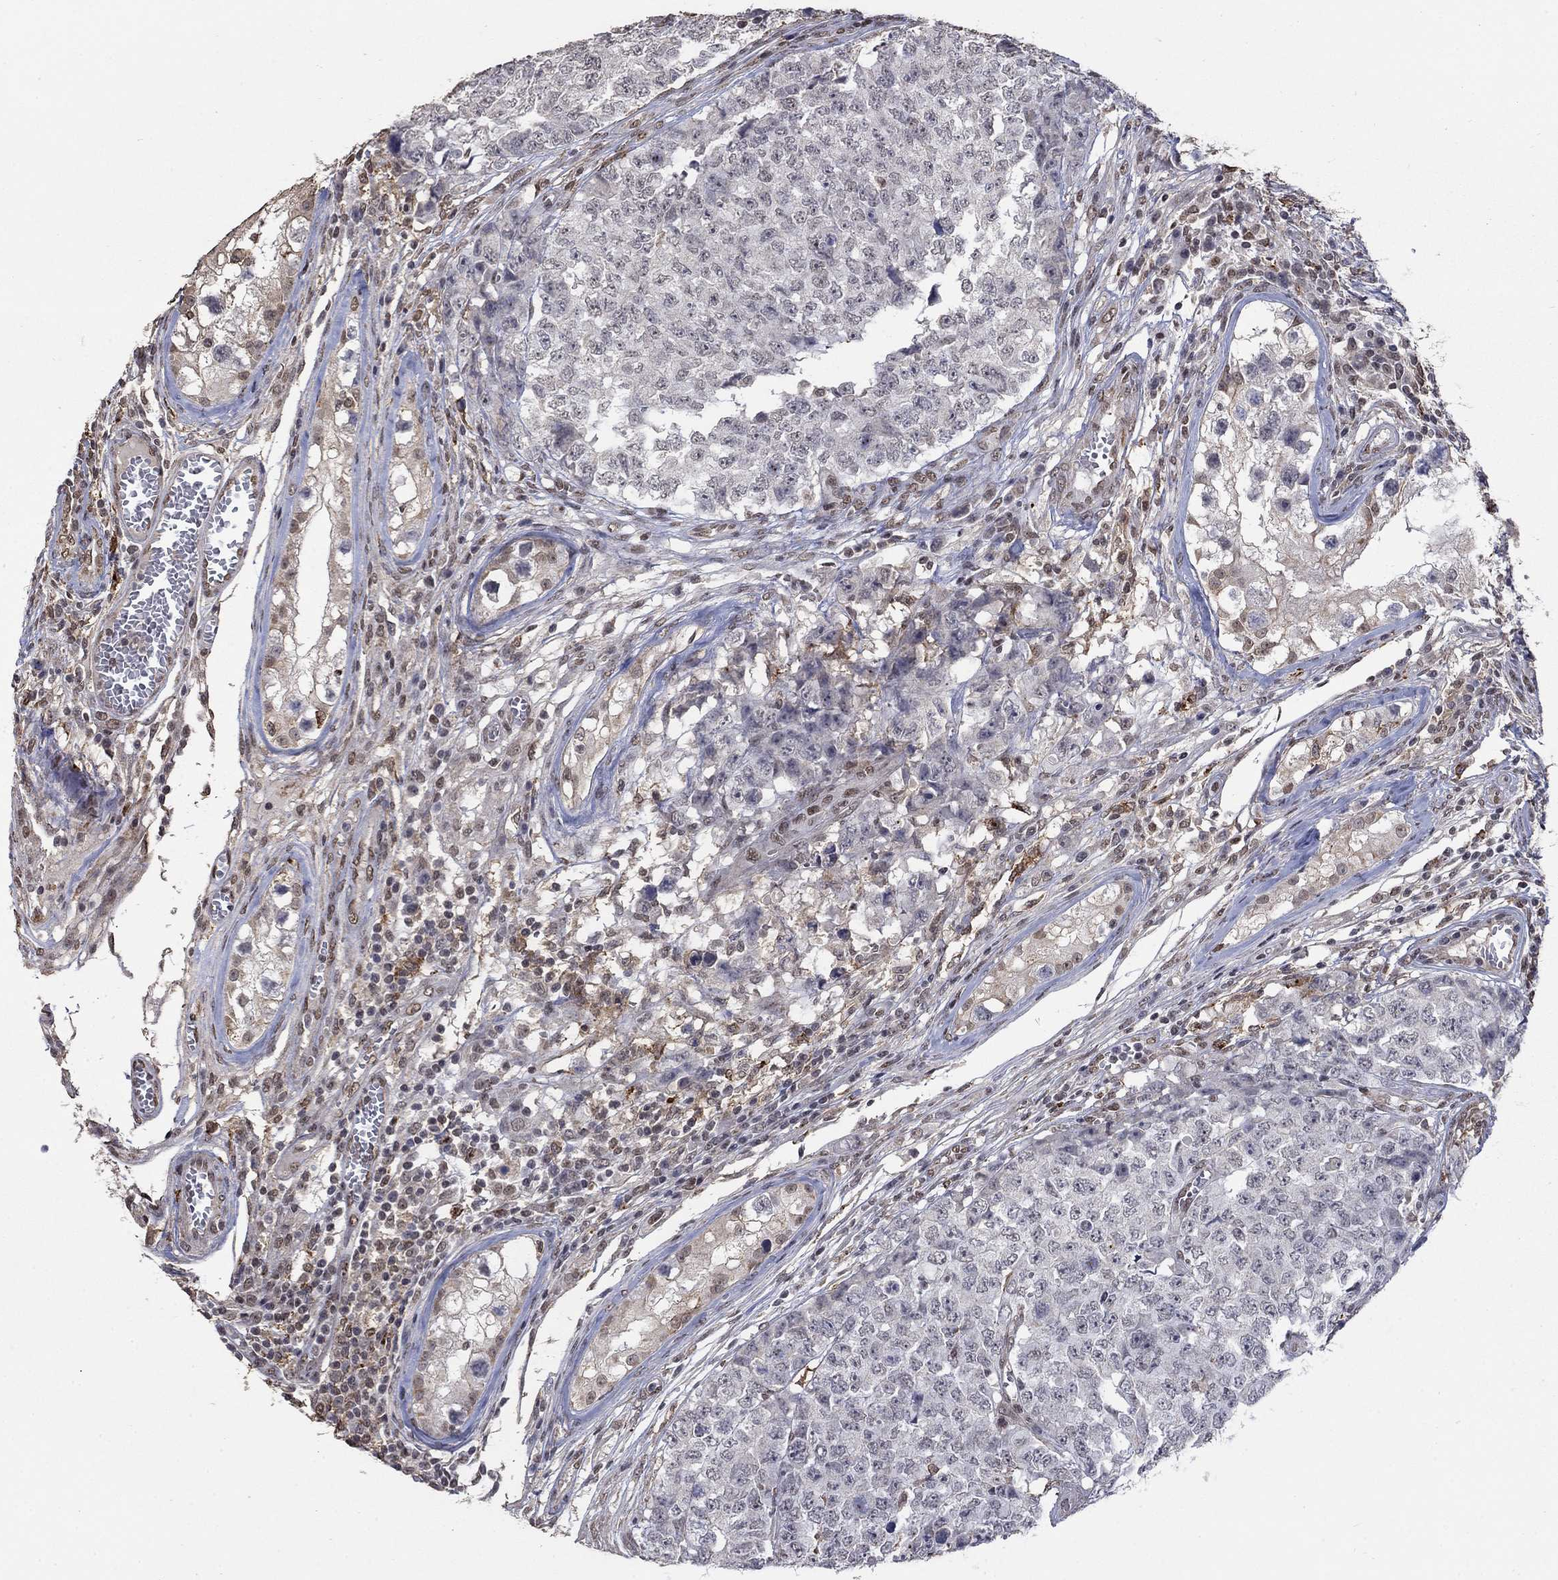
{"staining": {"intensity": "negative", "quantity": "none", "location": "none"}, "tissue": "testis cancer", "cell_type": "Tumor cells", "image_type": "cancer", "snomed": [{"axis": "morphology", "description": "Carcinoma, Embryonal, NOS"}, {"axis": "topography", "description": "Testis"}], "caption": "IHC photomicrograph of testis cancer (embryonal carcinoma) stained for a protein (brown), which exhibits no positivity in tumor cells.", "gene": "GRIA3", "patient": {"sex": "male", "age": 23}}